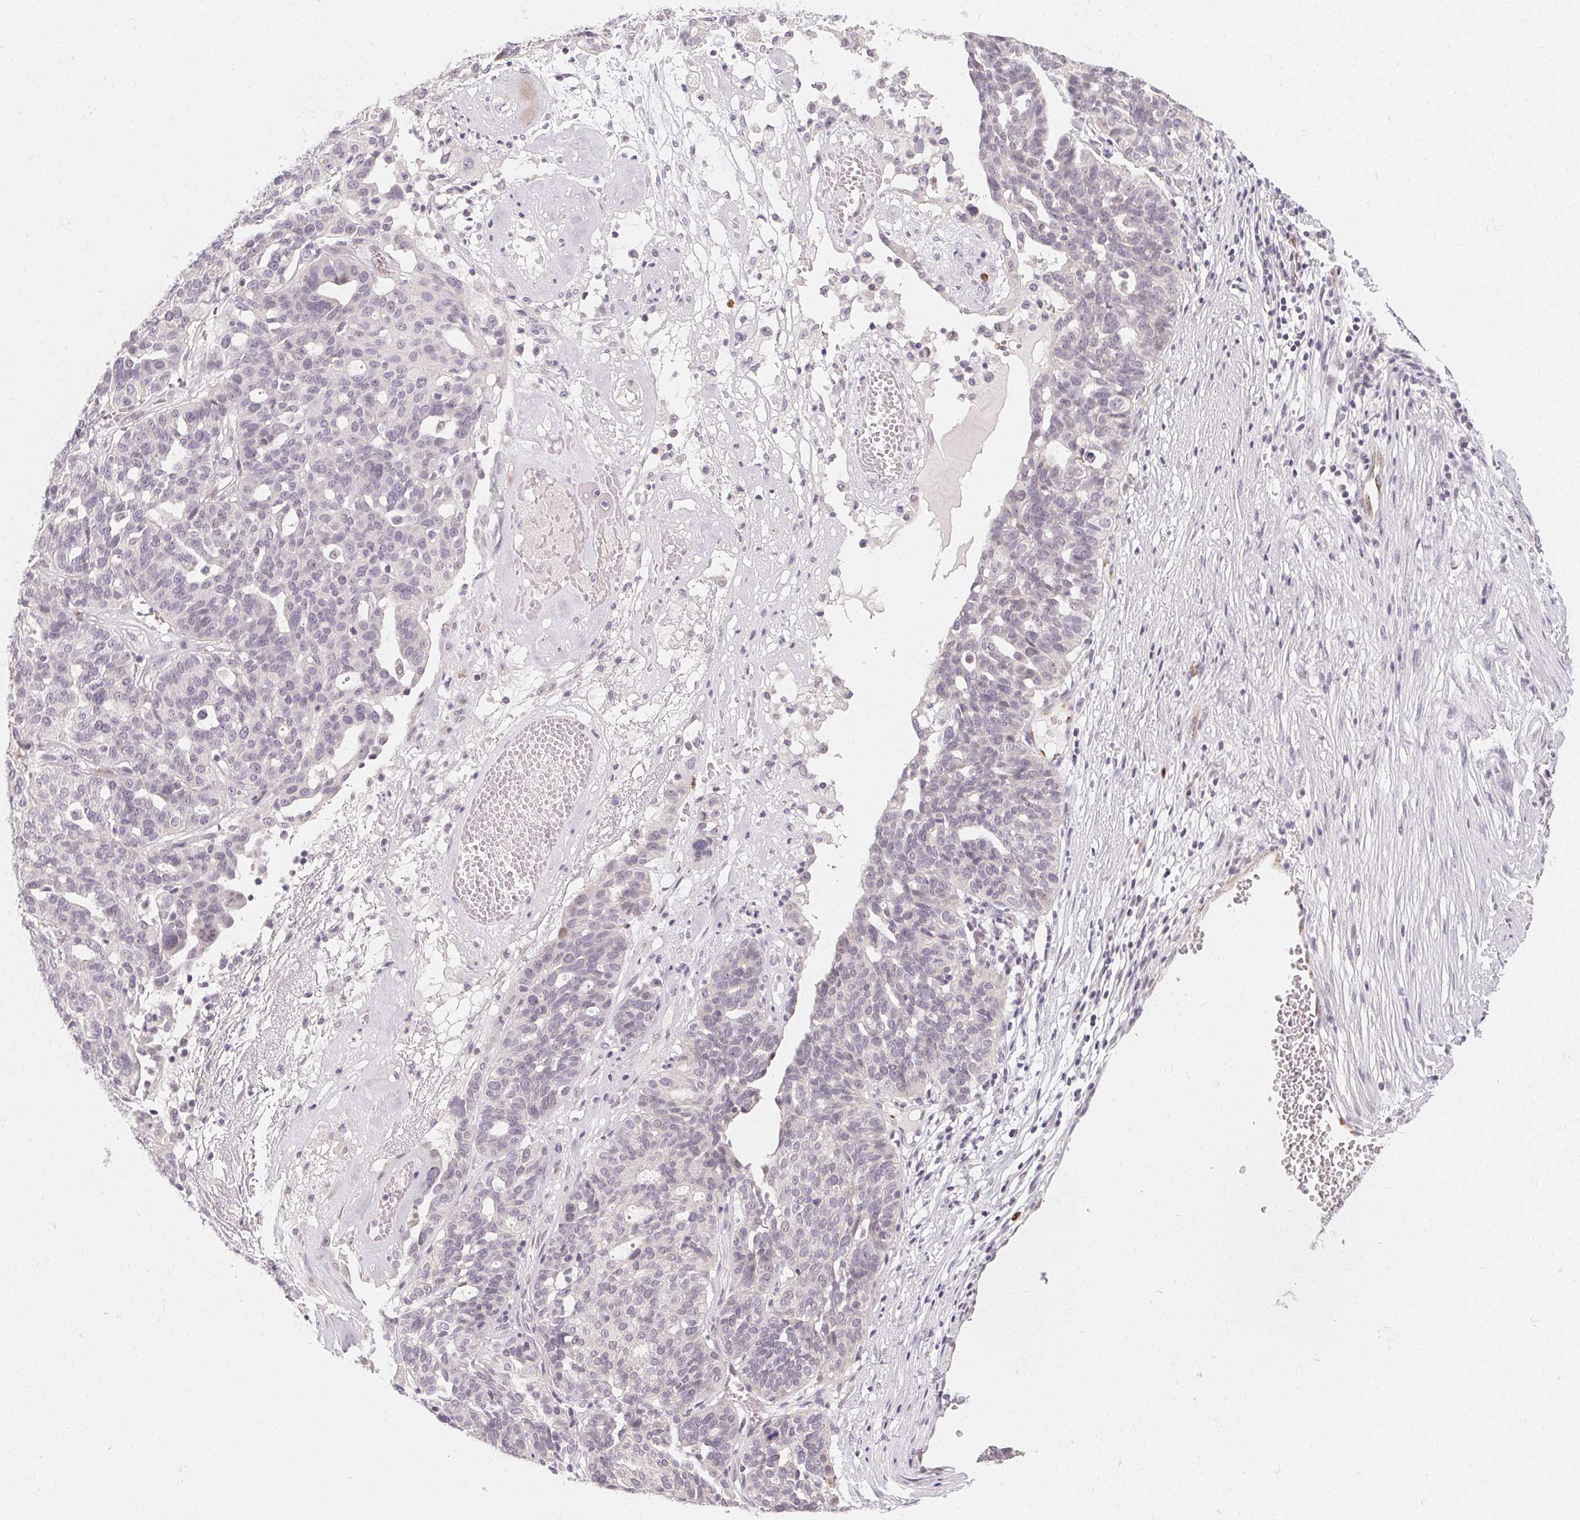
{"staining": {"intensity": "negative", "quantity": "none", "location": "none"}, "tissue": "ovarian cancer", "cell_type": "Tumor cells", "image_type": "cancer", "snomed": [{"axis": "morphology", "description": "Cystadenocarcinoma, serous, NOS"}, {"axis": "topography", "description": "Ovary"}], "caption": "This is an immunohistochemistry micrograph of ovarian serous cystadenocarcinoma. There is no expression in tumor cells.", "gene": "CLCNKB", "patient": {"sex": "female", "age": 59}}